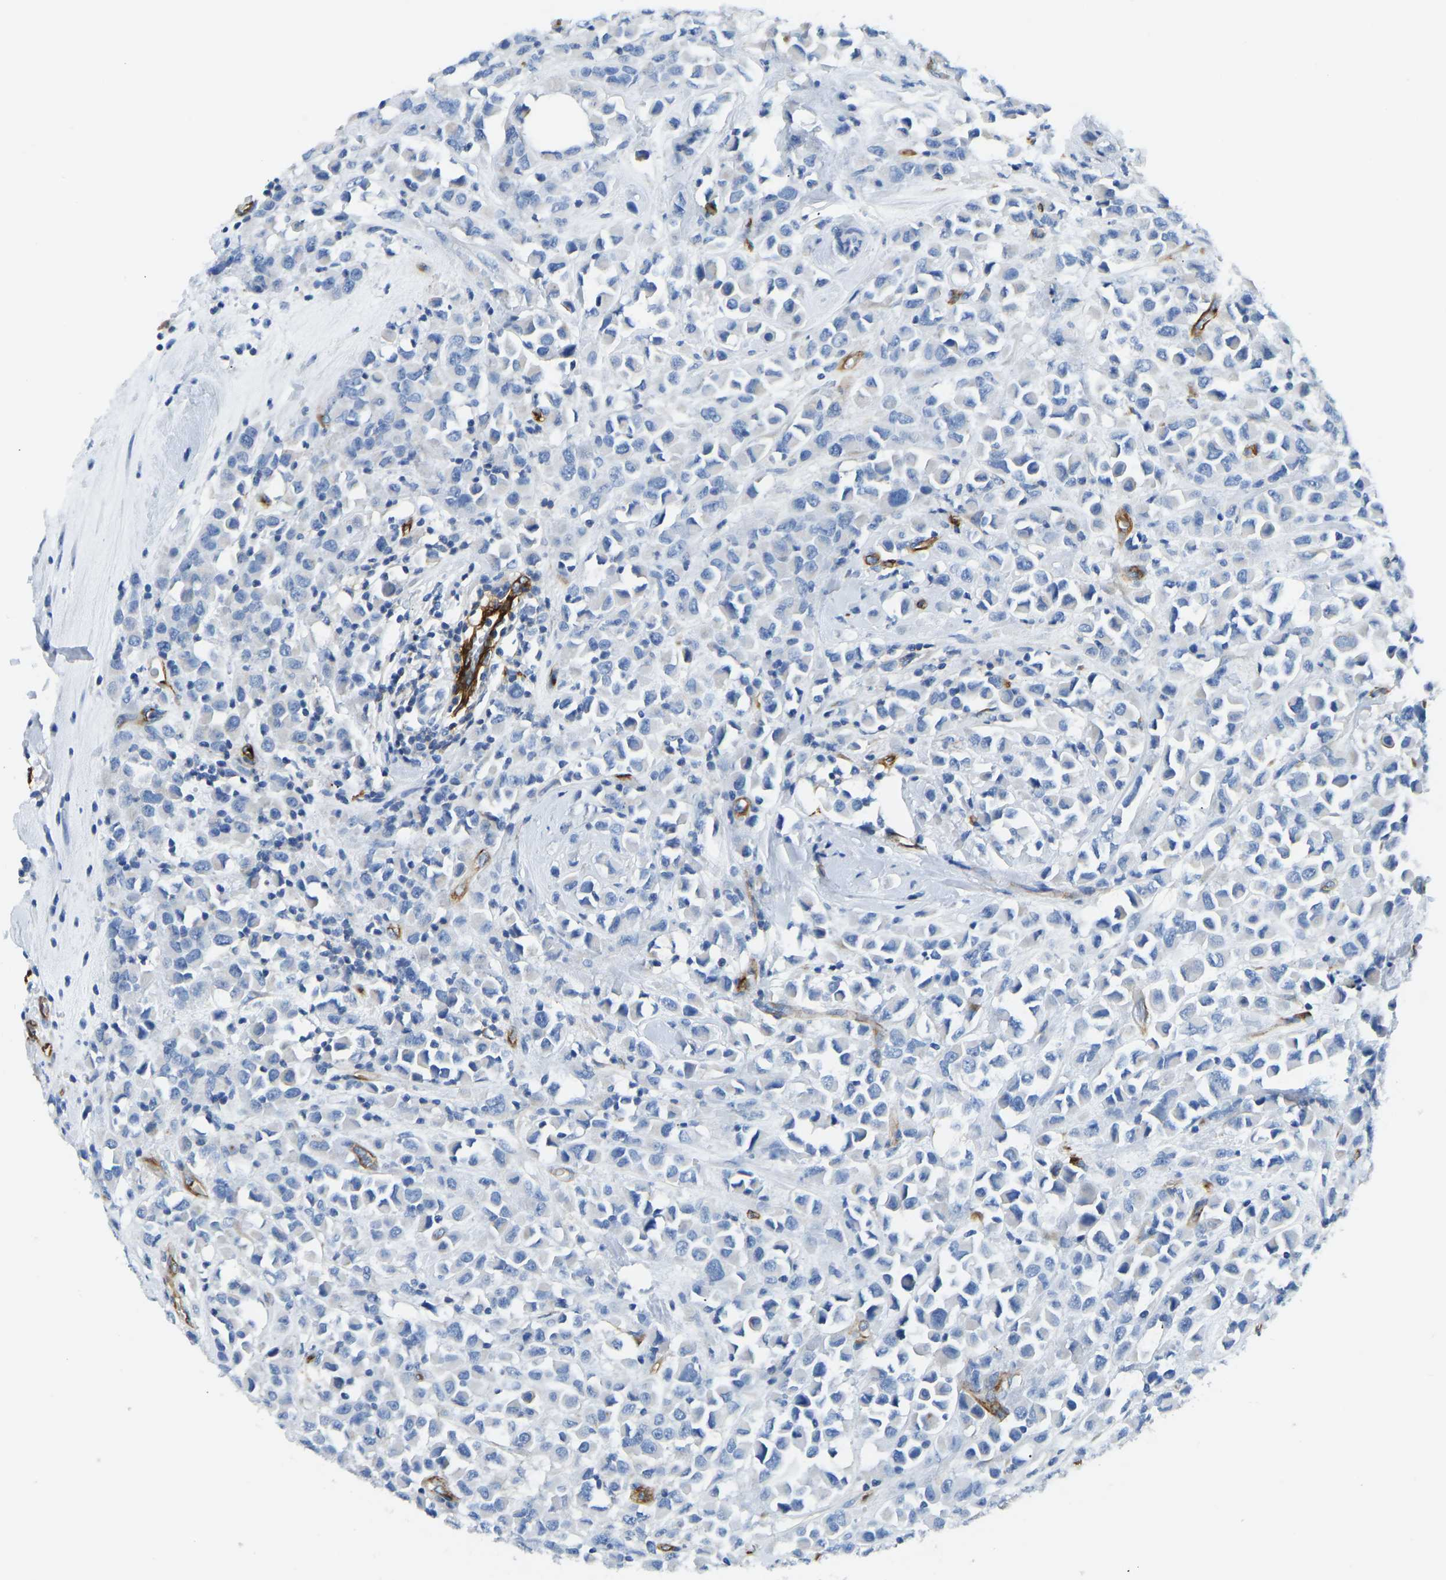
{"staining": {"intensity": "negative", "quantity": "none", "location": "none"}, "tissue": "breast cancer", "cell_type": "Tumor cells", "image_type": "cancer", "snomed": [{"axis": "morphology", "description": "Duct carcinoma"}, {"axis": "topography", "description": "Breast"}], "caption": "Immunohistochemistry of human breast invasive ductal carcinoma displays no expression in tumor cells.", "gene": "COL15A1", "patient": {"sex": "female", "age": 61}}